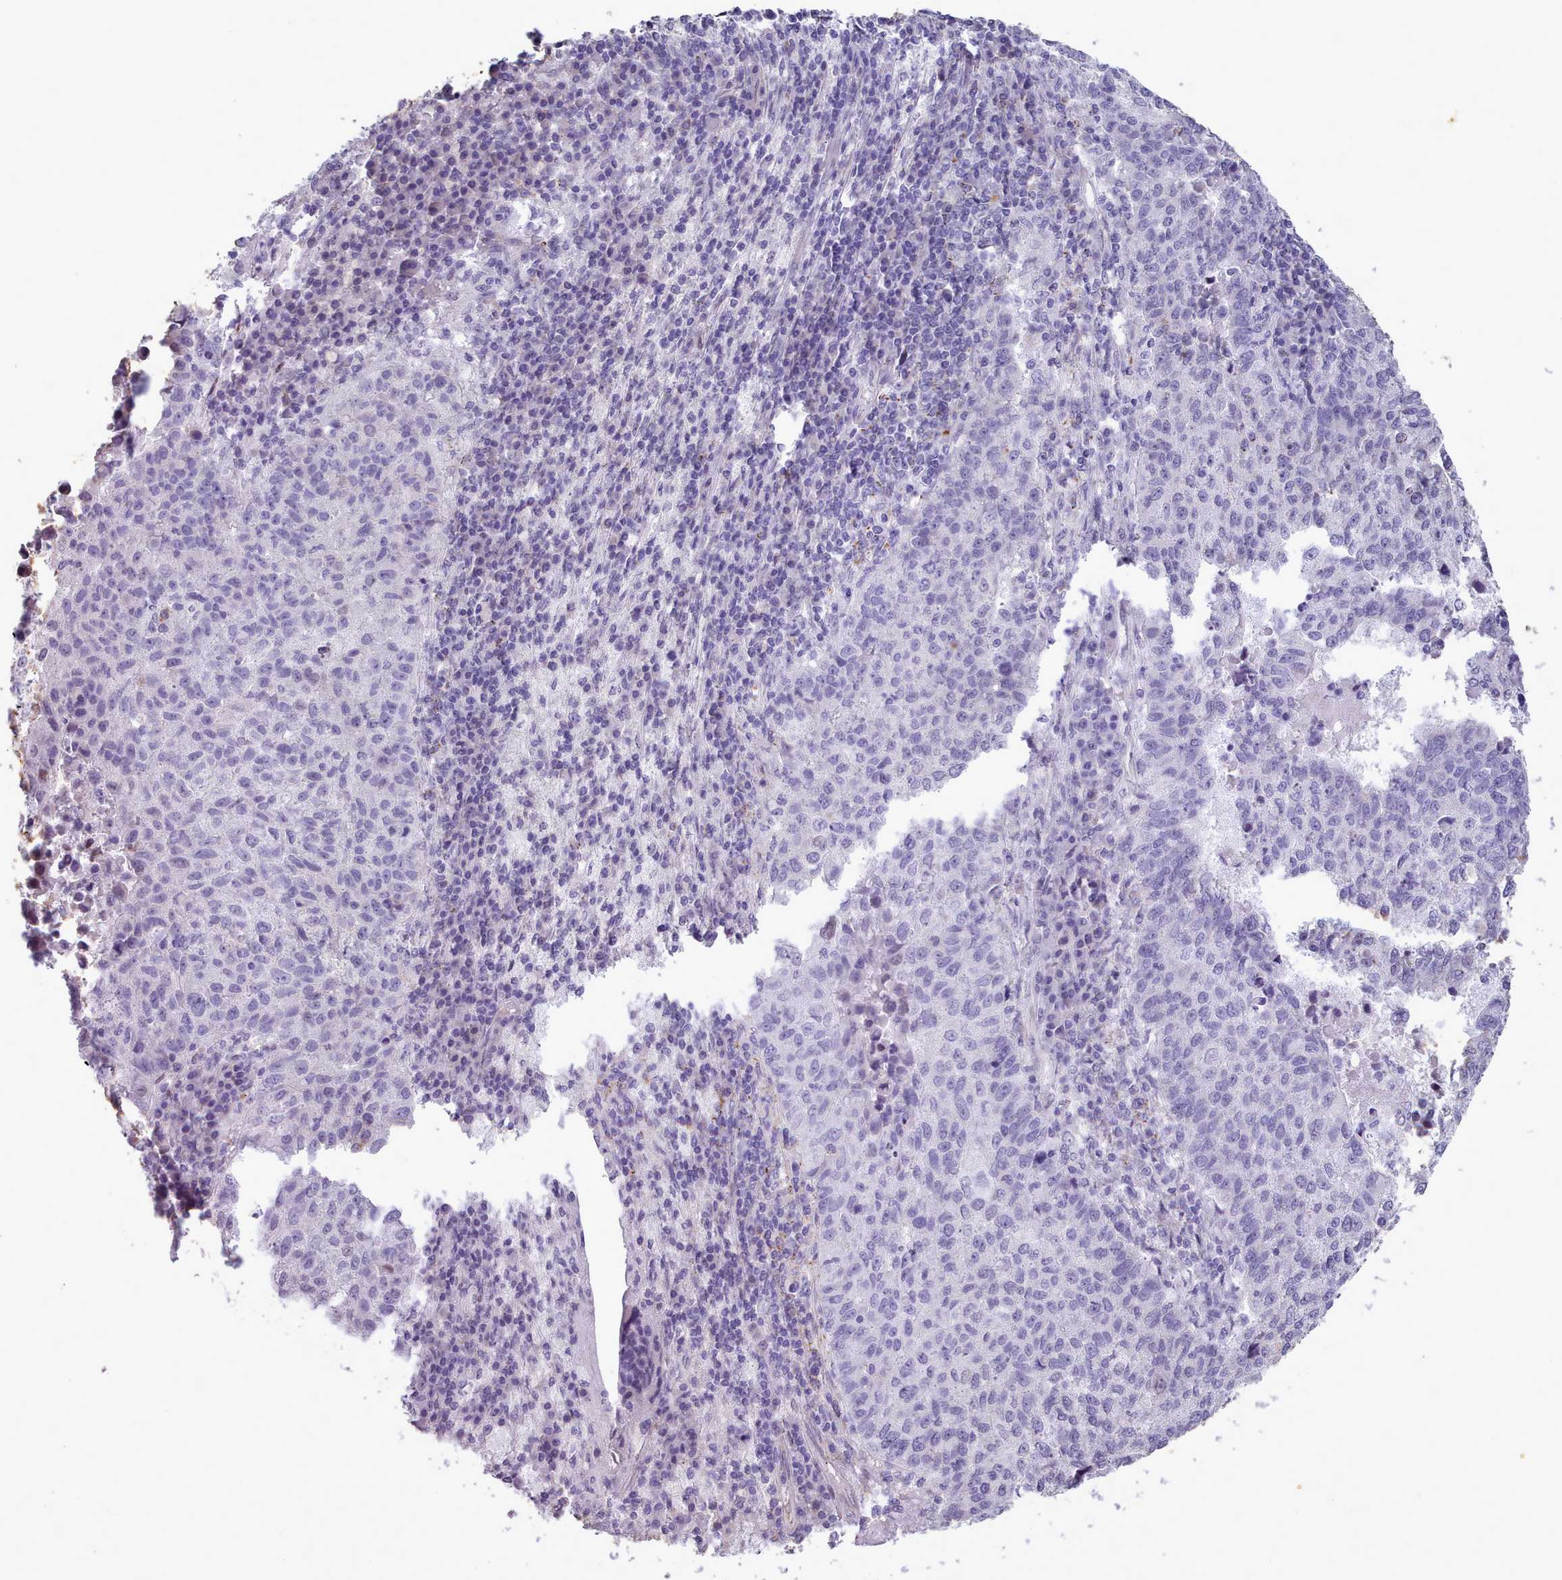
{"staining": {"intensity": "negative", "quantity": "none", "location": "none"}, "tissue": "lung cancer", "cell_type": "Tumor cells", "image_type": "cancer", "snomed": [{"axis": "morphology", "description": "Squamous cell carcinoma, NOS"}, {"axis": "topography", "description": "Lung"}], "caption": "The photomicrograph demonstrates no significant staining in tumor cells of lung cancer.", "gene": "KCNT2", "patient": {"sex": "male", "age": 73}}